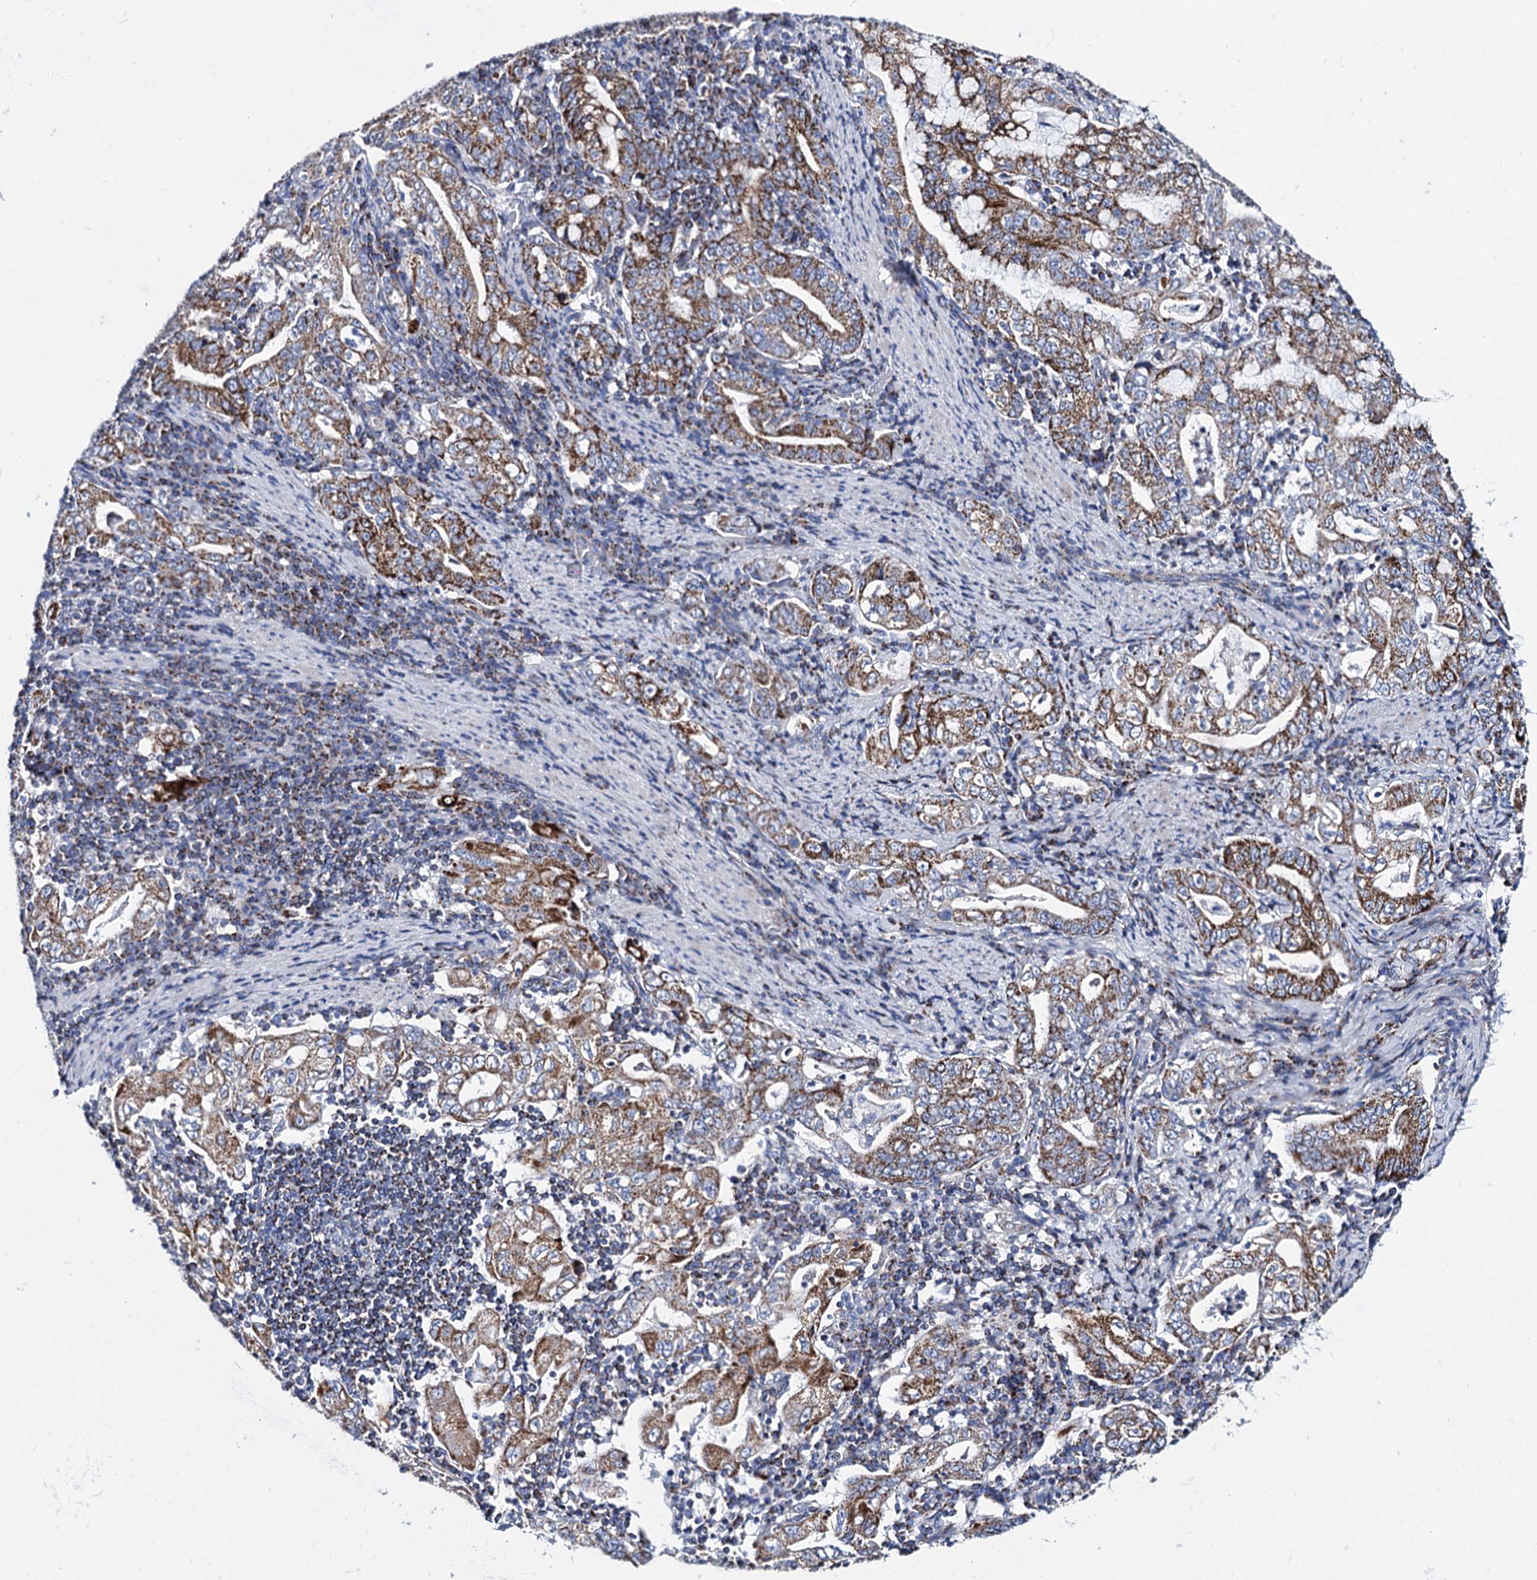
{"staining": {"intensity": "moderate", "quantity": ">75%", "location": "cytoplasmic/membranous"}, "tissue": "stomach cancer", "cell_type": "Tumor cells", "image_type": "cancer", "snomed": [{"axis": "morphology", "description": "Normal tissue, NOS"}, {"axis": "morphology", "description": "Adenocarcinoma, NOS"}, {"axis": "topography", "description": "Esophagus"}, {"axis": "topography", "description": "Stomach, upper"}, {"axis": "topography", "description": "Peripheral nerve tissue"}], "caption": "Tumor cells display medium levels of moderate cytoplasmic/membranous positivity in approximately >75% of cells in stomach cancer.", "gene": "UBASH3B", "patient": {"sex": "male", "age": 62}}